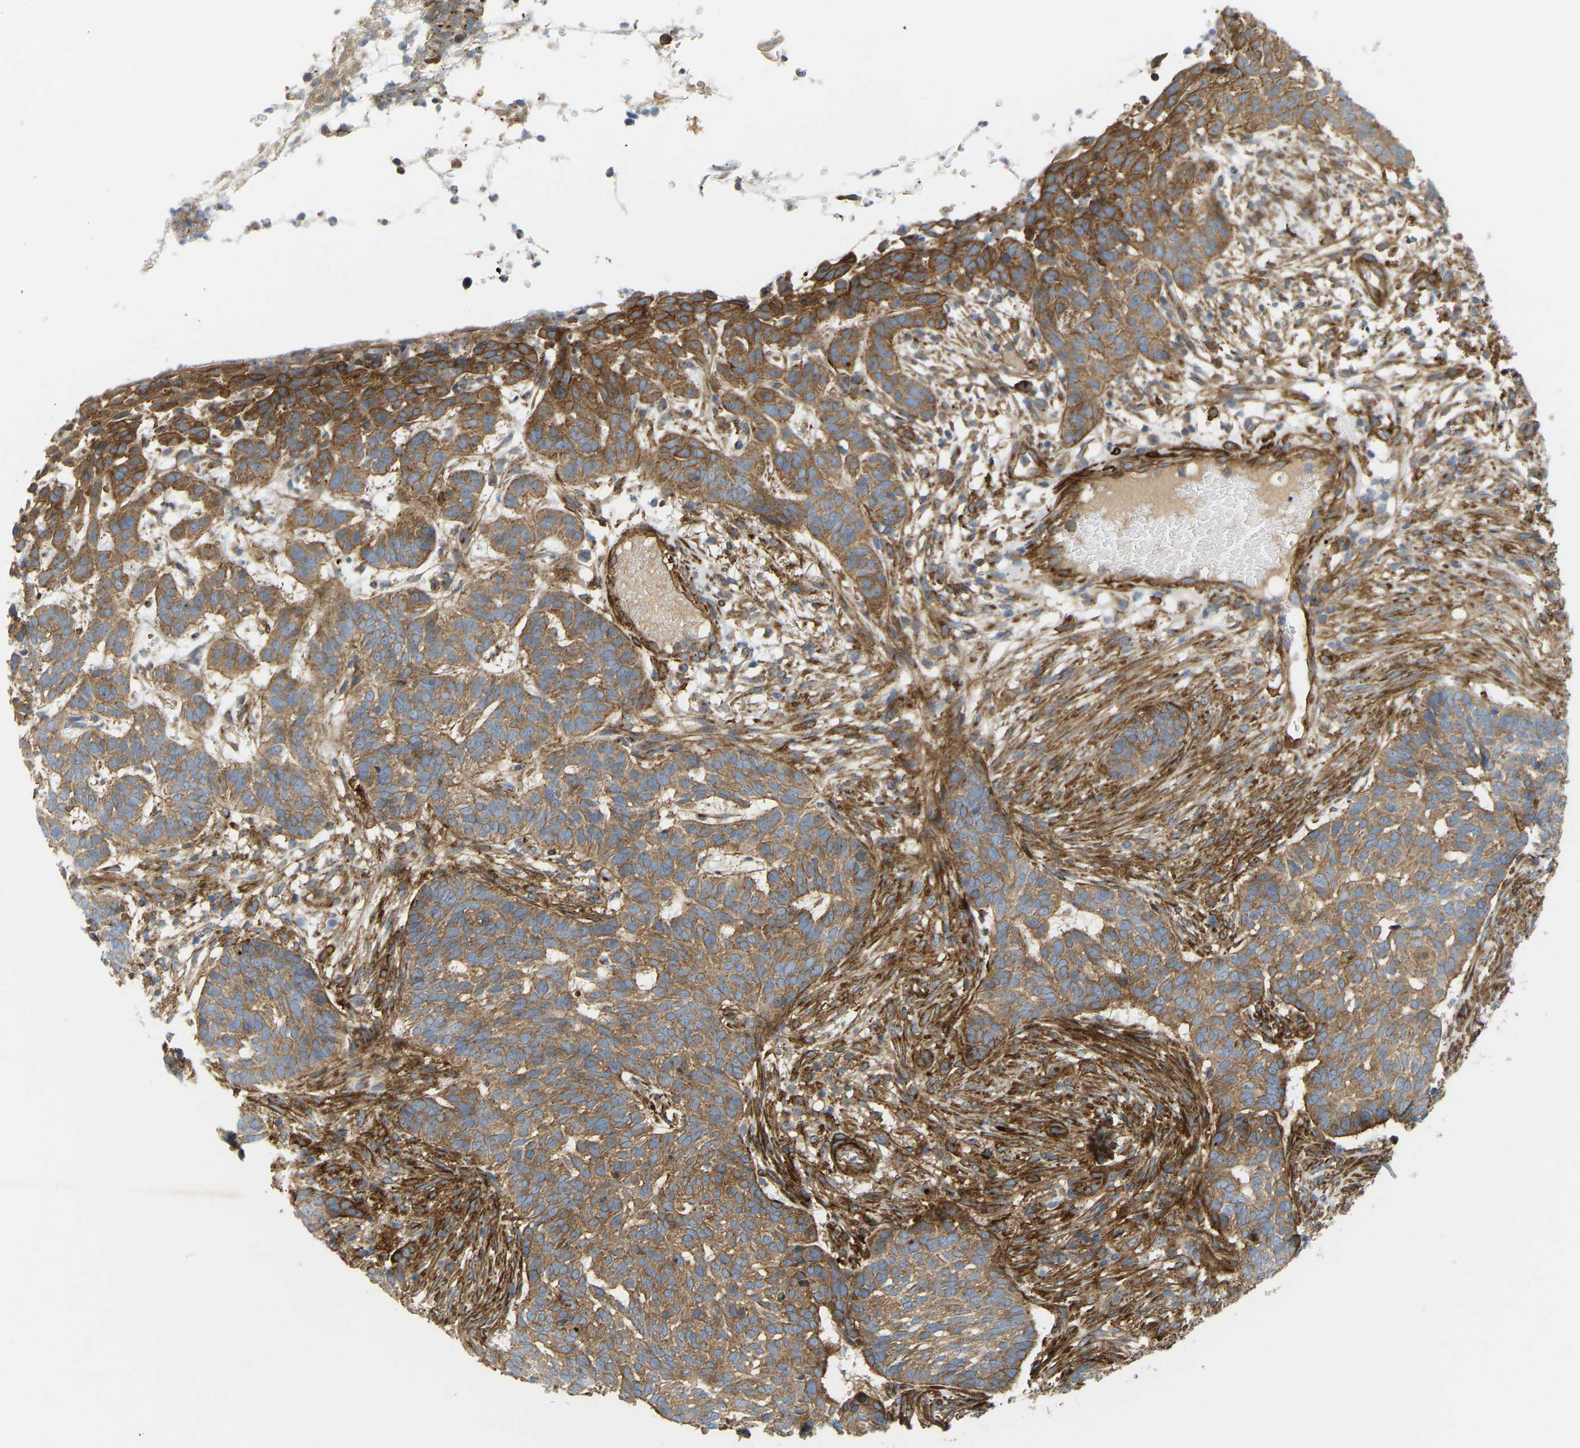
{"staining": {"intensity": "moderate", "quantity": ">75%", "location": "cytoplasmic/membranous"}, "tissue": "skin cancer", "cell_type": "Tumor cells", "image_type": "cancer", "snomed": [{"axis": "morphology", "description": "Basal cell carcinoma"}, {"axis": "topography", "description": "Skin"}], "caption": "This is a micrograph of immunohistochemistry (IHC) staining of skin cancer, which shows moderate expression in the cytoplasmic/membranous of tumor cells.", "gene": "PICALM", "patient": {"sex": "male", "age": 85}}